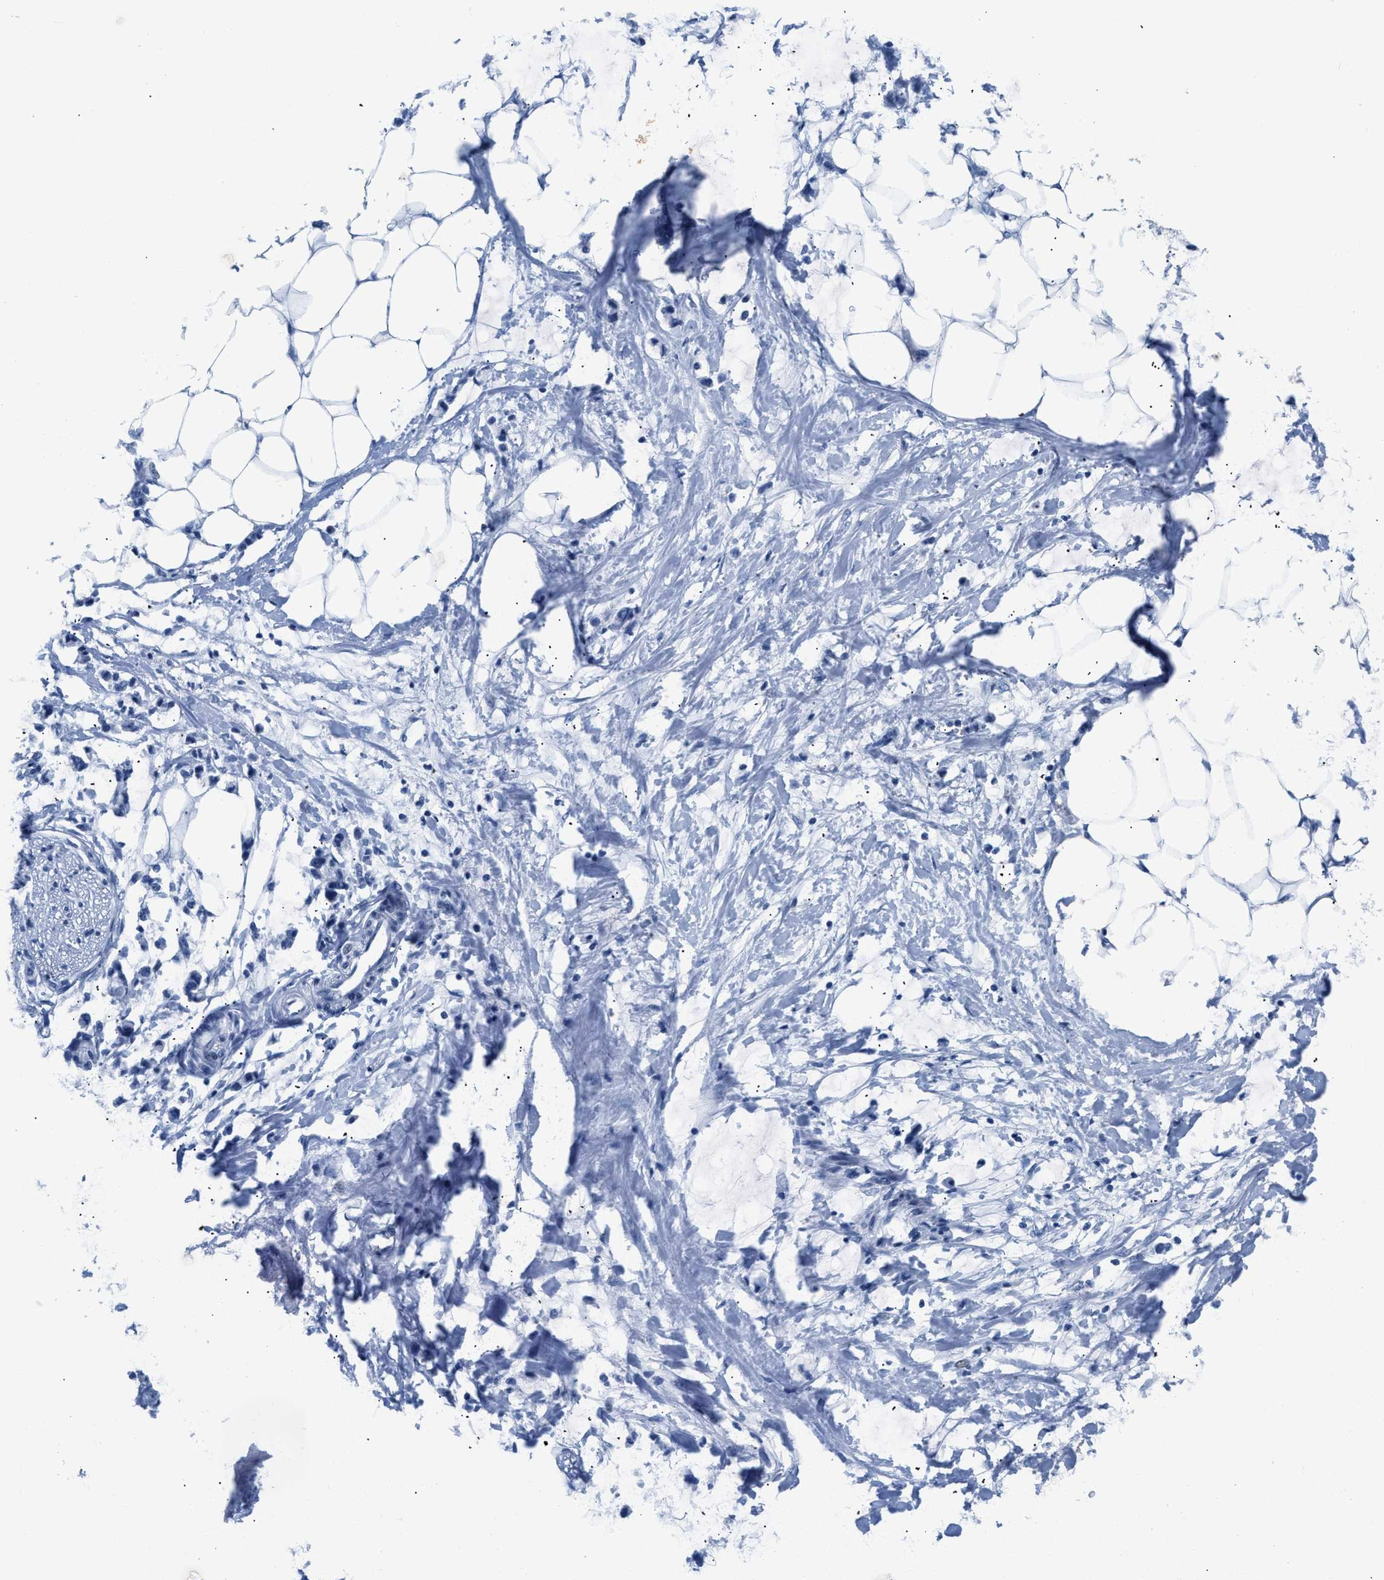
{"staining": {"intensity": "negative", "quantity": "none", "location": "none"}, "tissue": "adipose tissue", "cell_type": "Adipocytes", "image_type": "normal", "snomed": [{"axis": "morphology", "description": "Normal tissue, NOS"}, {"axis": "morphology", "description": "Adenocarcinoma, NOS"}, {"axis": "topography", "description": "Colon"}, {"axis": "topography", "description": "Peripheral nerve tissue"}], "caption": "Image shows no significant protein staining in adipocytes of unremarkable adipose tissue.", "gene": "NFATC2", "patient": {"sex": "male", "age": 14}}